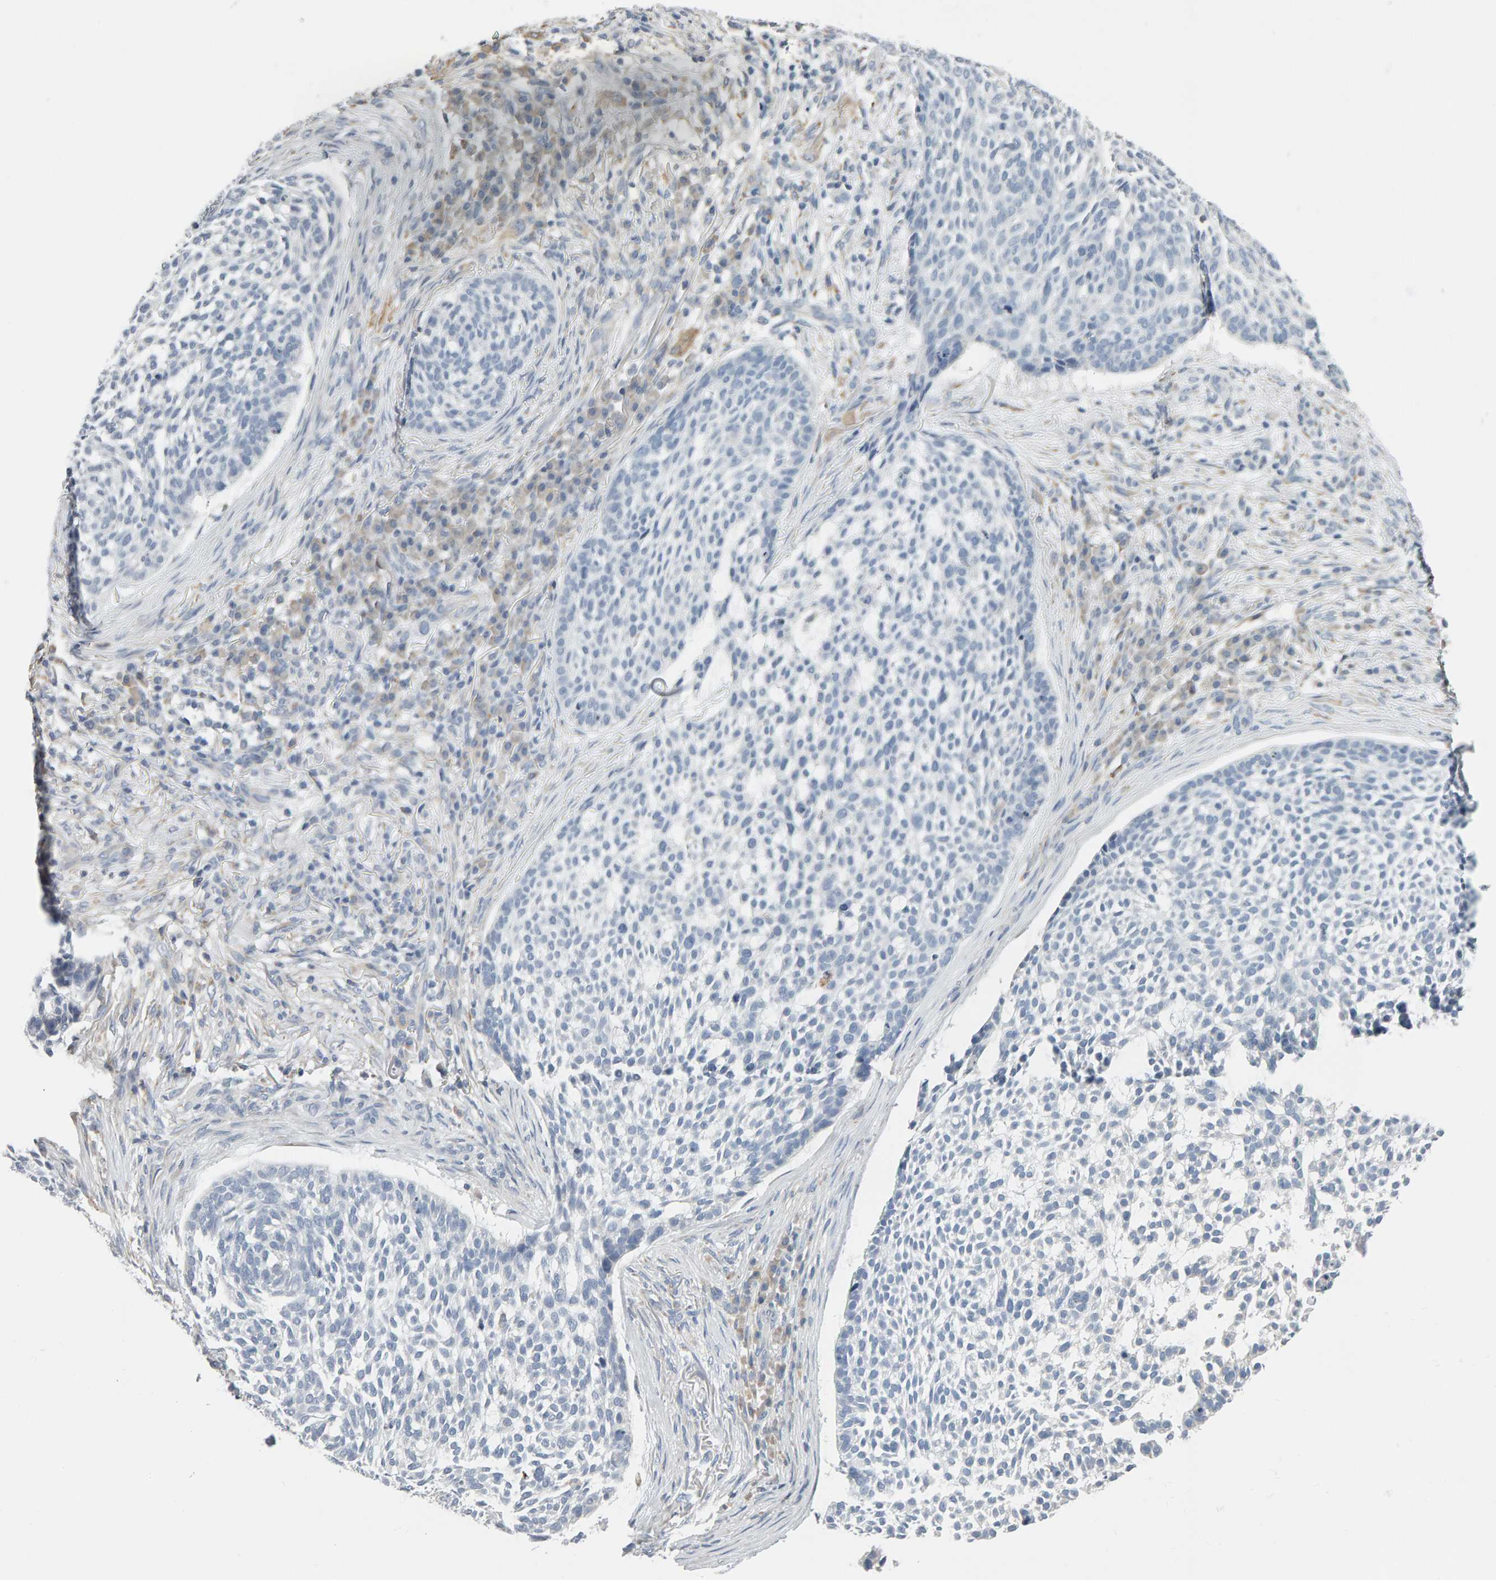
{"staining": {"intensity": "negative", "quantity": "none", "location": "none"}, "tissue": "skin cancer", "cell_type": "Tumor cells", "image_type": "cancer", "snomed": [{"axis": "morphology", "description": "Basal cell carcinoma"}, {"axis": "topography", "description": "Skin"}], "caption": "This is an IHC image of skin cancer. There is no positivity in tumor cells.", "gene": "ADHFE1", "patient": {"sex": "female", "age": 64}}